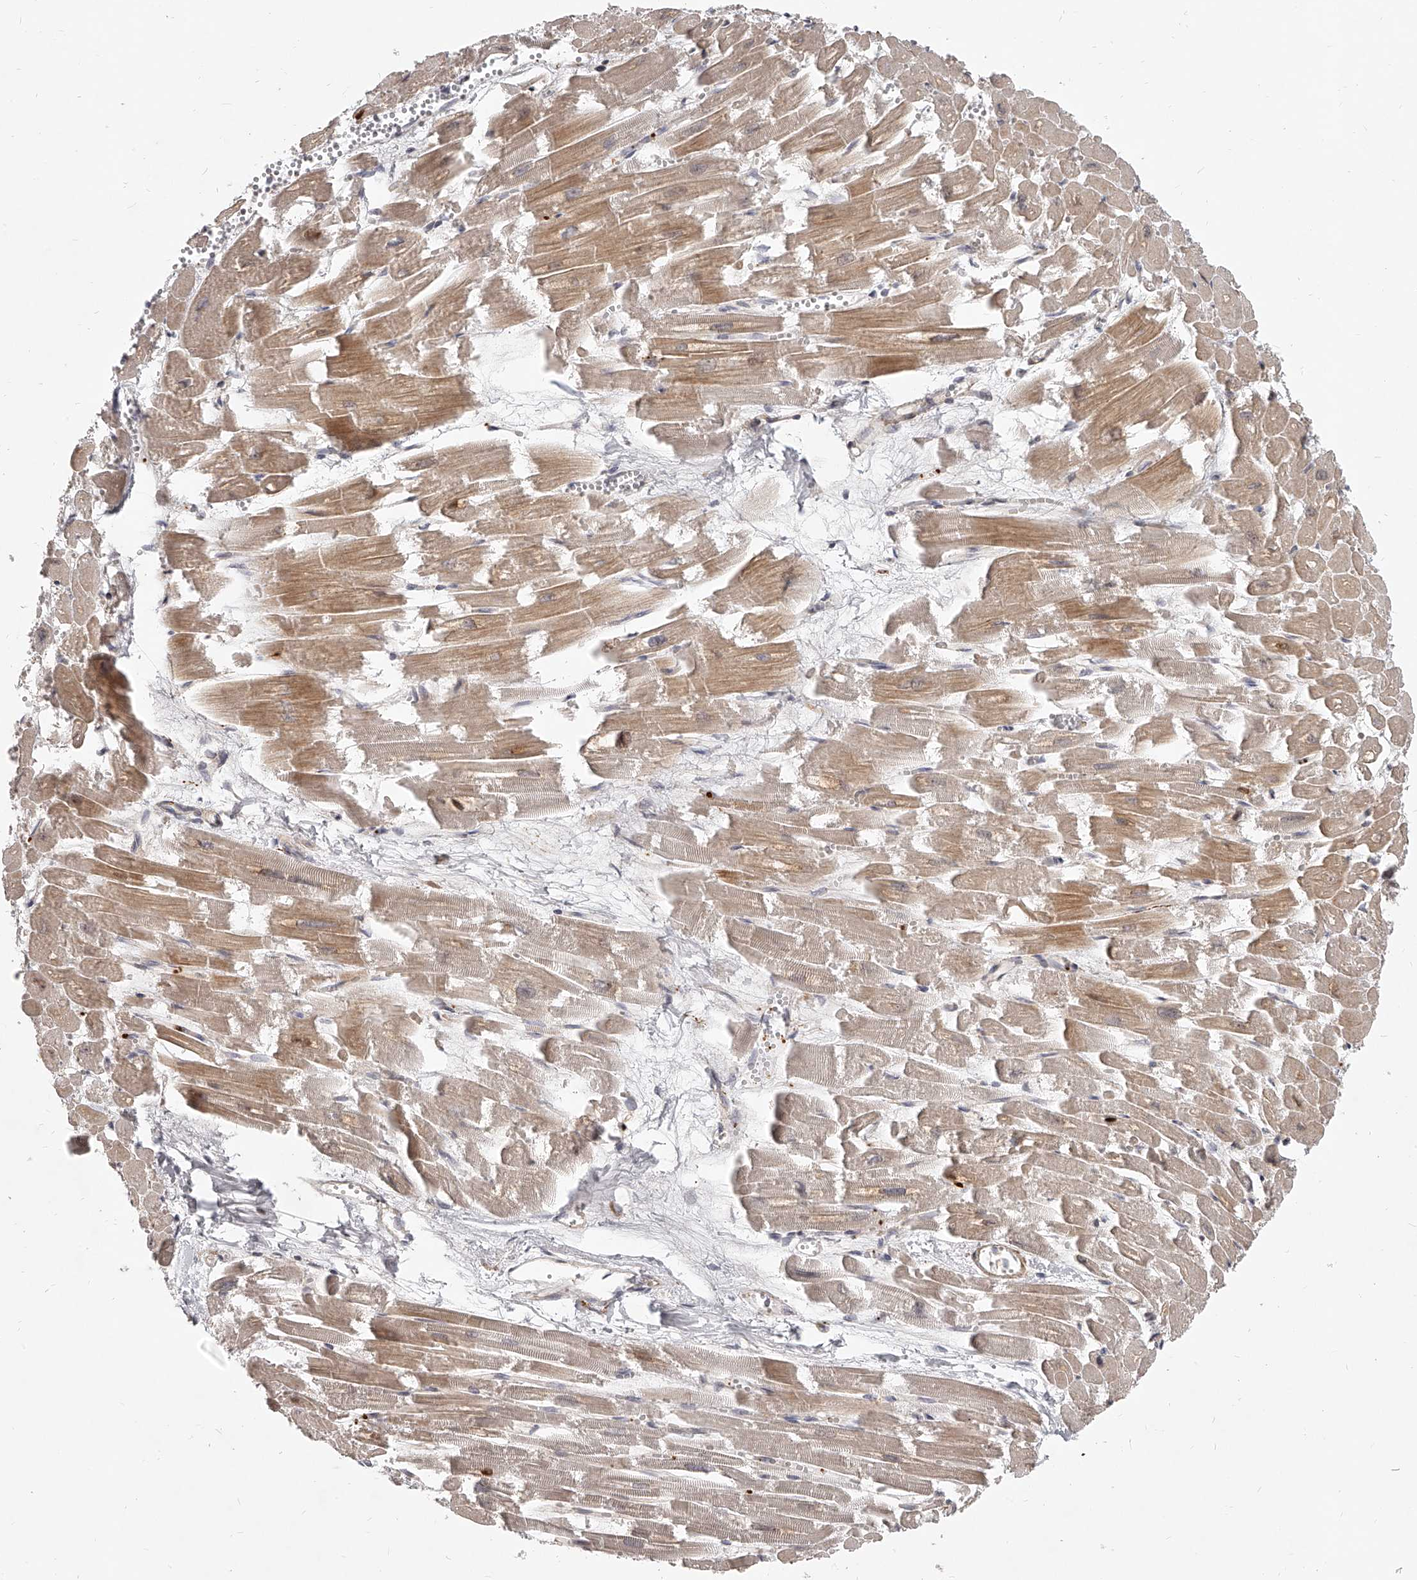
{"staining": {"intensity": "weak", "quantity": ">75%", "location": "cytoplasmic/membranous"}, "tissue": "heart muscle", "cell_type": "Cardiomyocytes", "image_type": "normal", "snomed": [{"axis": "morphology", "description": "Normal tissue, NOS"}, {"axis": "topography", "description": "Heart"}], "caption": "Human heart muscle stained for a protein (brown) reveals weak cytoplasmic/membranous positive staining in about >75% of cardiomyocytes.", "gene": "SLC37A1", "patient": {"sex": "male", "age": 54}}